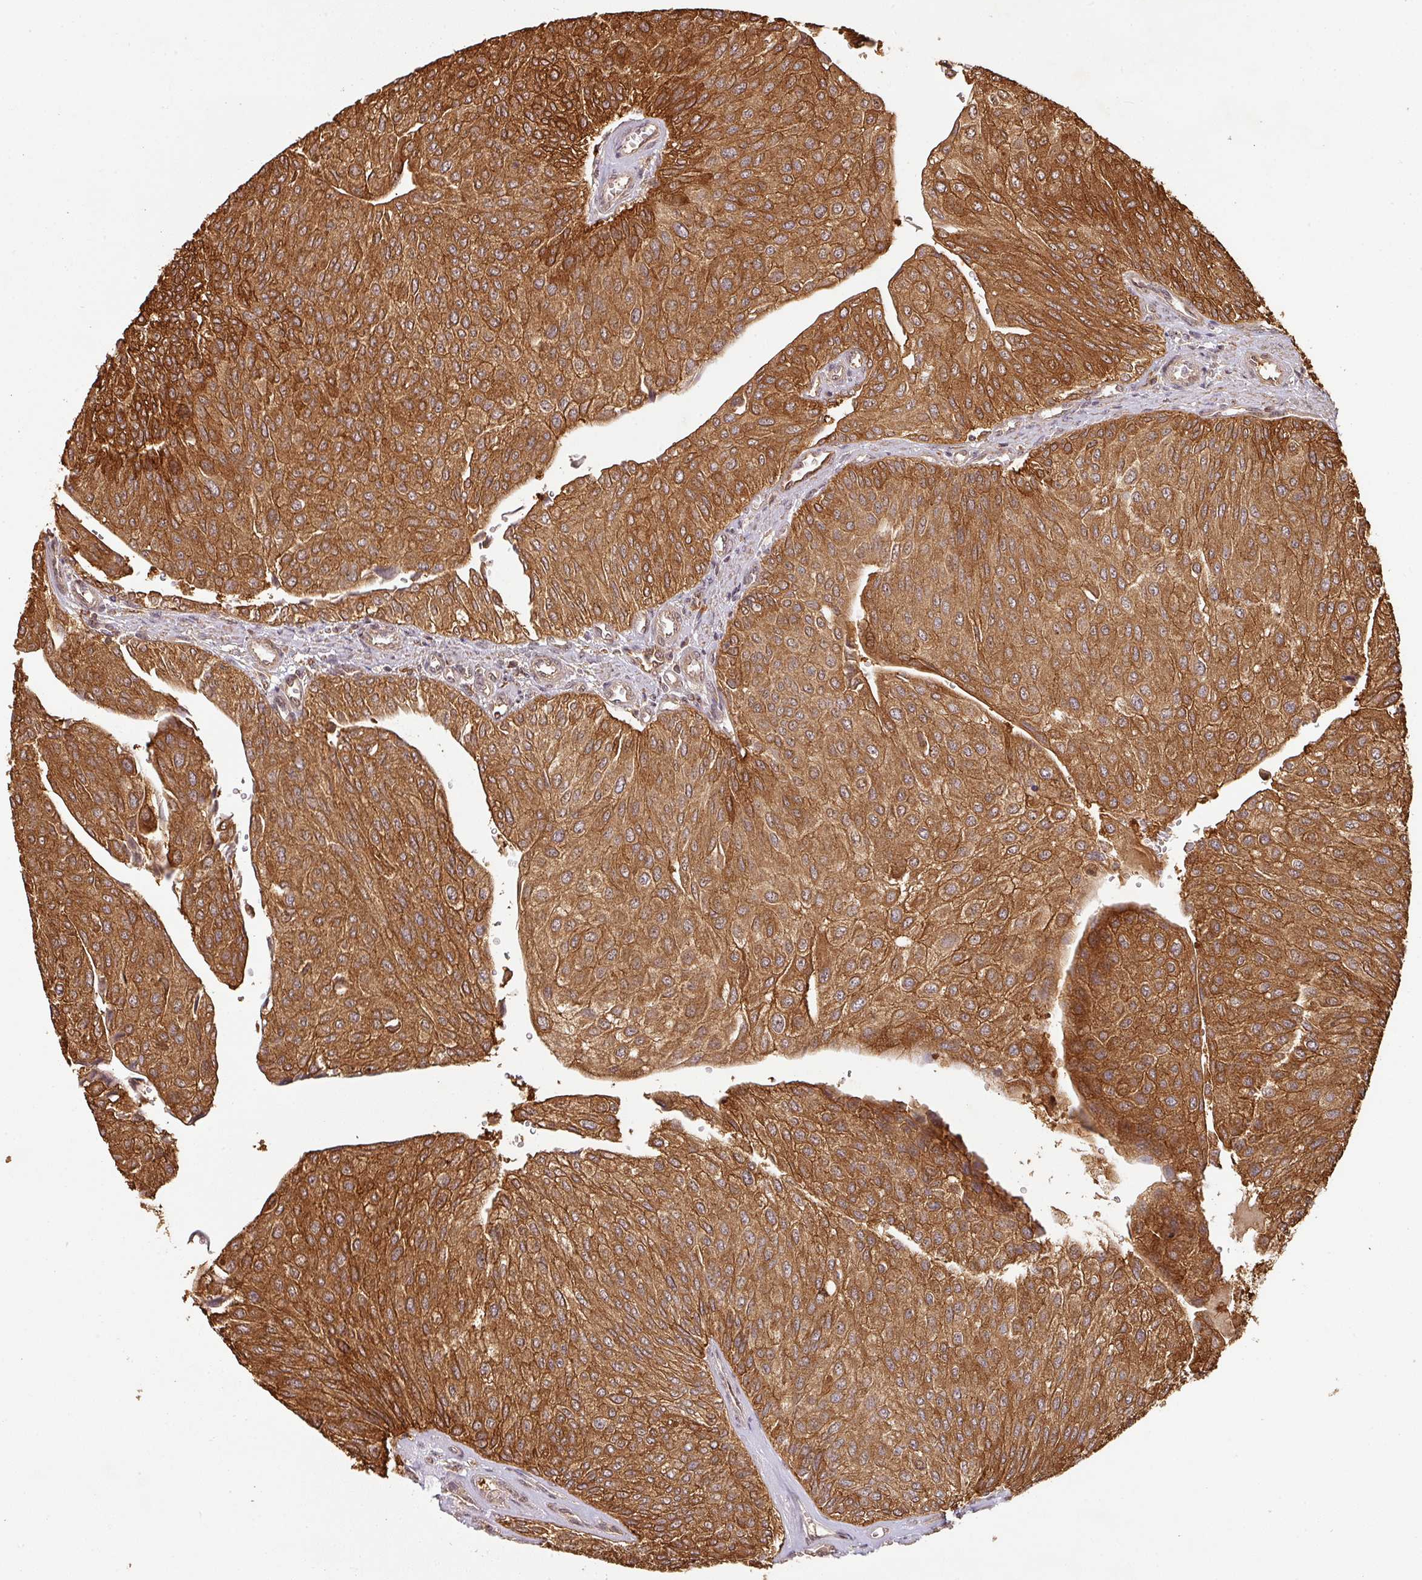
{"staining": {"intensity": "strong", "quantity": ">75%", "location": "cytoplasmic/membranous"}, "tissue": "urothelial cancer", "cell_type": "Tumor cells", "image_type": "cancer", "snomed": [{"axis": "morphology", "description": "Urothelial carcinoma, NOS"}, {"axis": "topography", "description": "Urinary bladder"}], "caption": "A micrograph of human urothelial cancer stained for a protein demonstrates strong cytoplasmic/membranous brown staining in tumor cells. Ihc stains the protein of interest in brown and the nuclei are stained blue.", "gene": "ZNF322", "patient": {"sex": "male", "age": 67}}